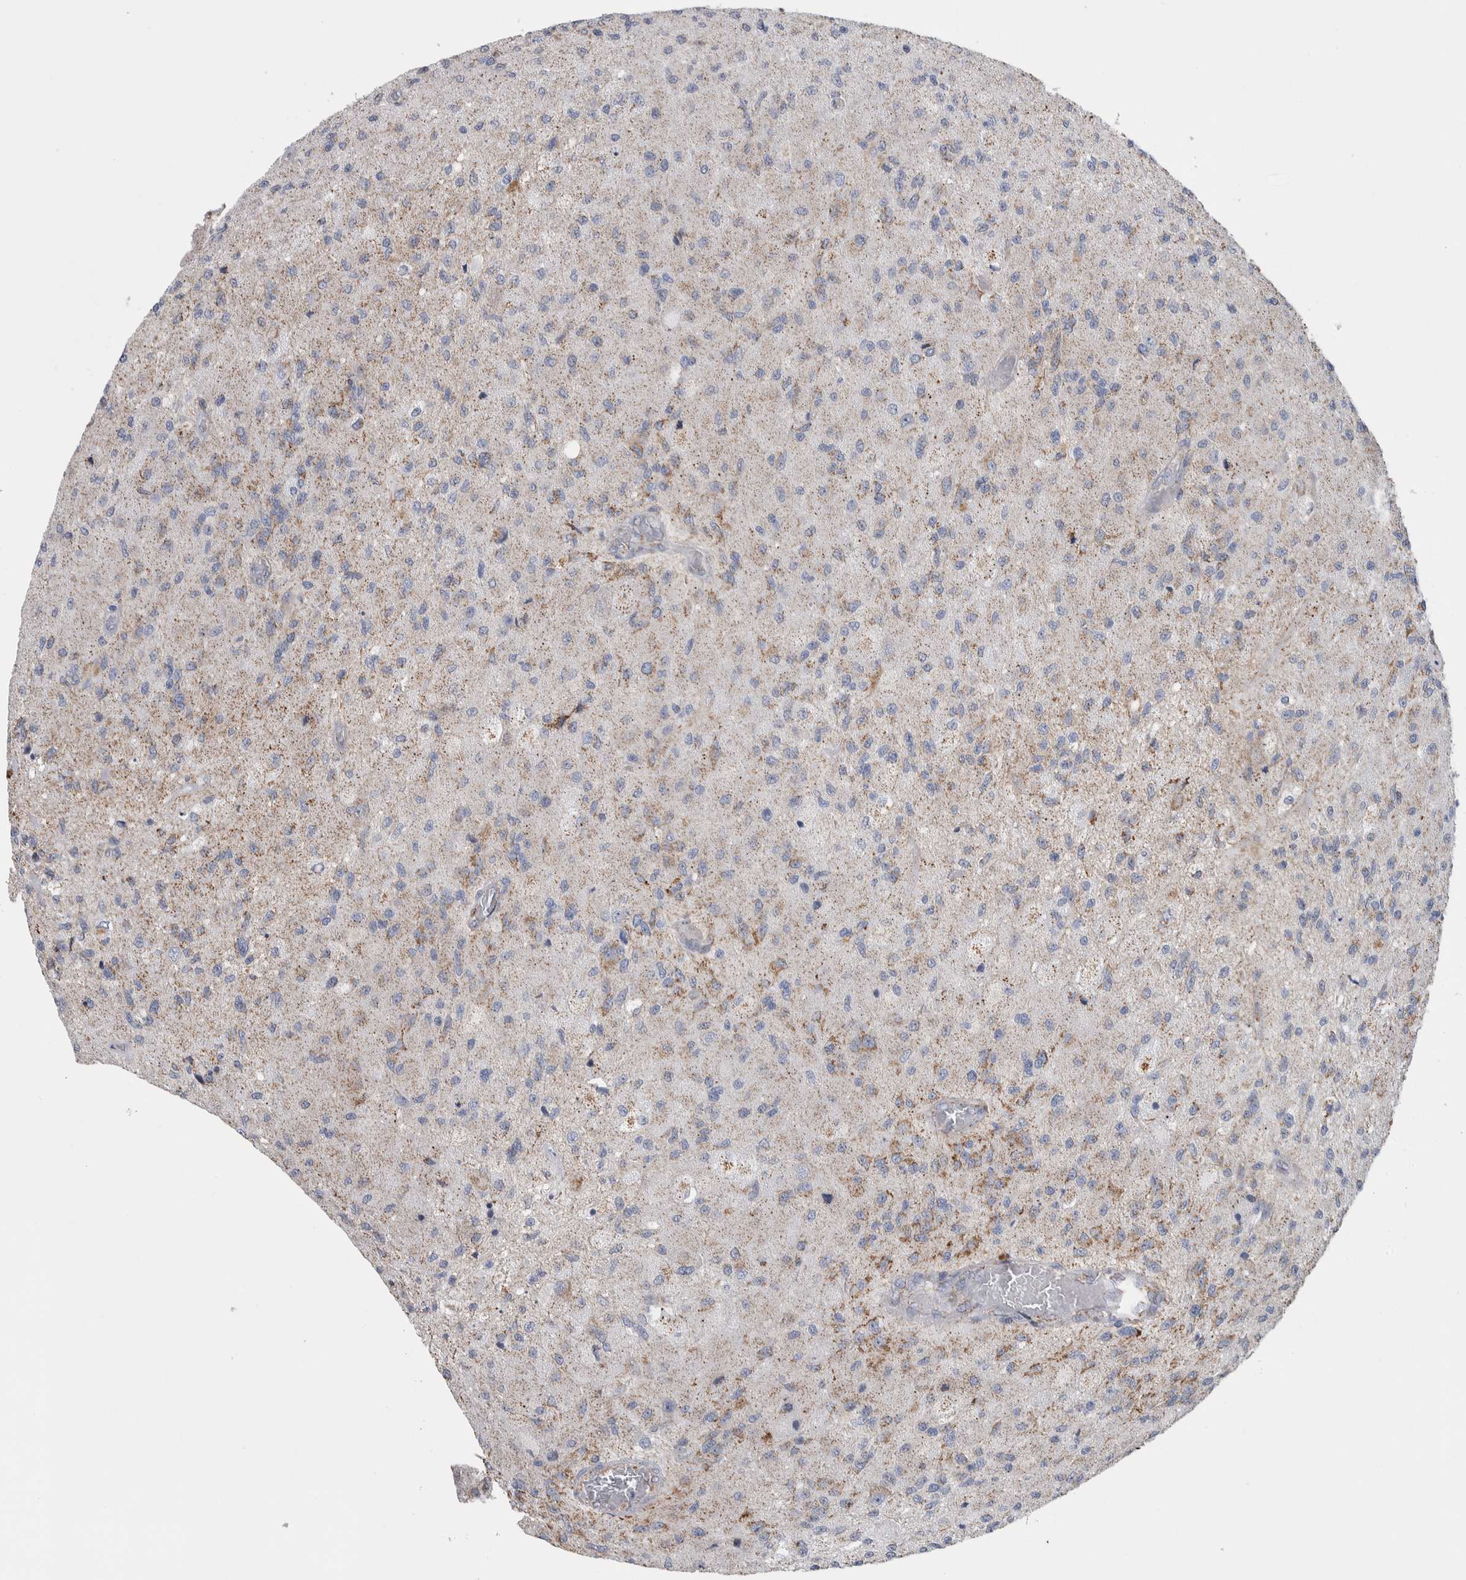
{"staining": {"intensity": "weak", "quantity": "25%-75%", "location": "cytoplasmic/membranous"}, "tissue": "glioma", "cell_type": "Tumor cells", "image_type": "cancer", "snomed": [{"axis": "morphology", "description": "Normal tissue, NOS"}, {"axis": "morphology", "description": "Glioma, malignant, High grade"}, {"axis": "topography", "description": "Cerebral cortex"}], "caption": "Immunohistochemical staining of human glioma exhibits low levels of weak cytoplasmic/membranous protein staining in about 25%-75% of tumor cells. The staining is performed using DAB brown chromogen to label protein expression. The nuclei are counter-stained blue using hematoxylin.", "gene": "ETFA", "patient": {"sex": "male", "age": 77}}